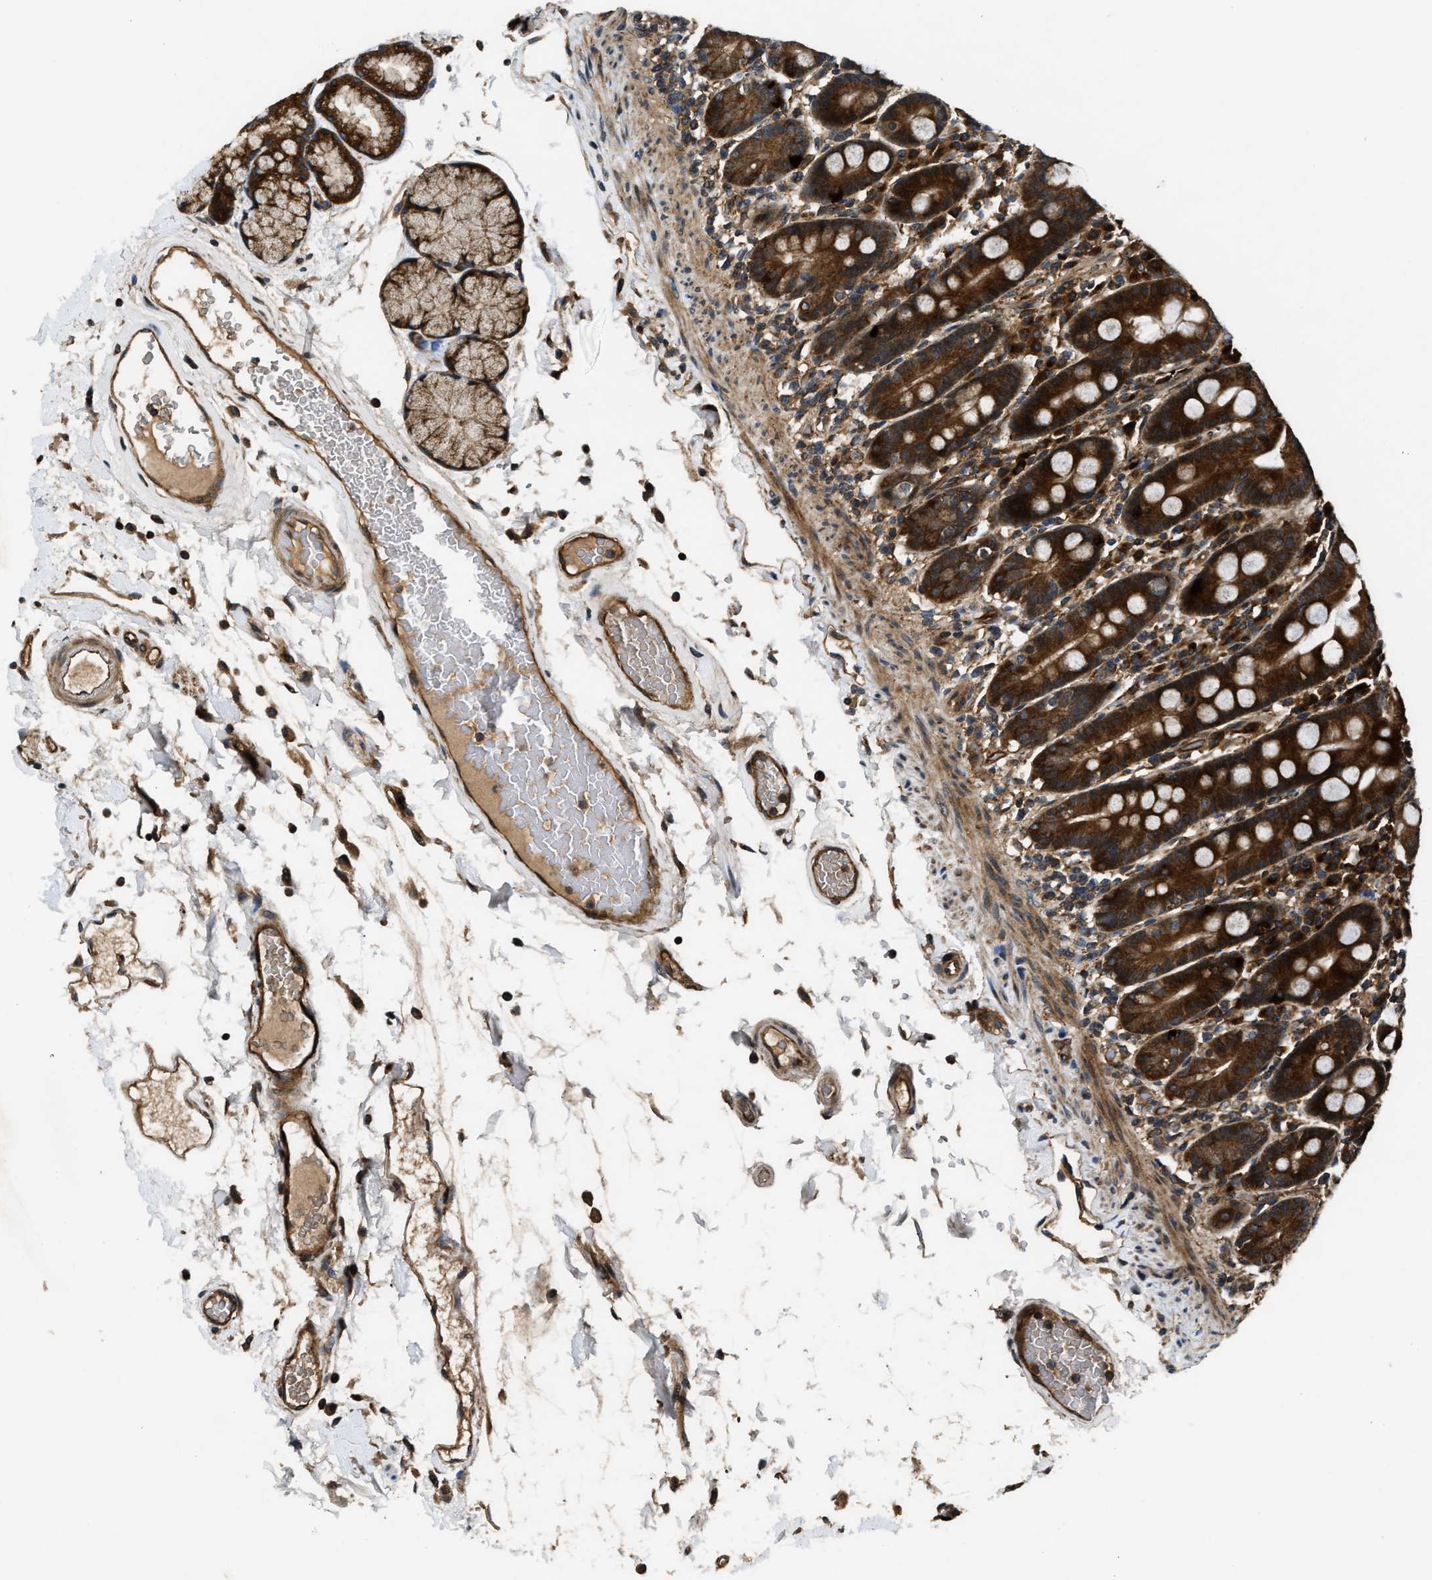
{"staining": {"intensity": "strong", "quantity": ">75%", "location": "cytoplasmic/membranous"}, "tissue": "duodenum", "cell_type": "Glandular cells", "image_type": "normal", "snomed": [{"axis": "morphology", "description": "Normal tissue, NOS"}, {"axis": "topography", "description": "Small intestine, NOS"}], "caption": "Duodenum stained with a protein marker demonstrates strong staining in glandular cells.", "gene": "PNPLA8", "patient": {"sex": "female", "age": 71}}